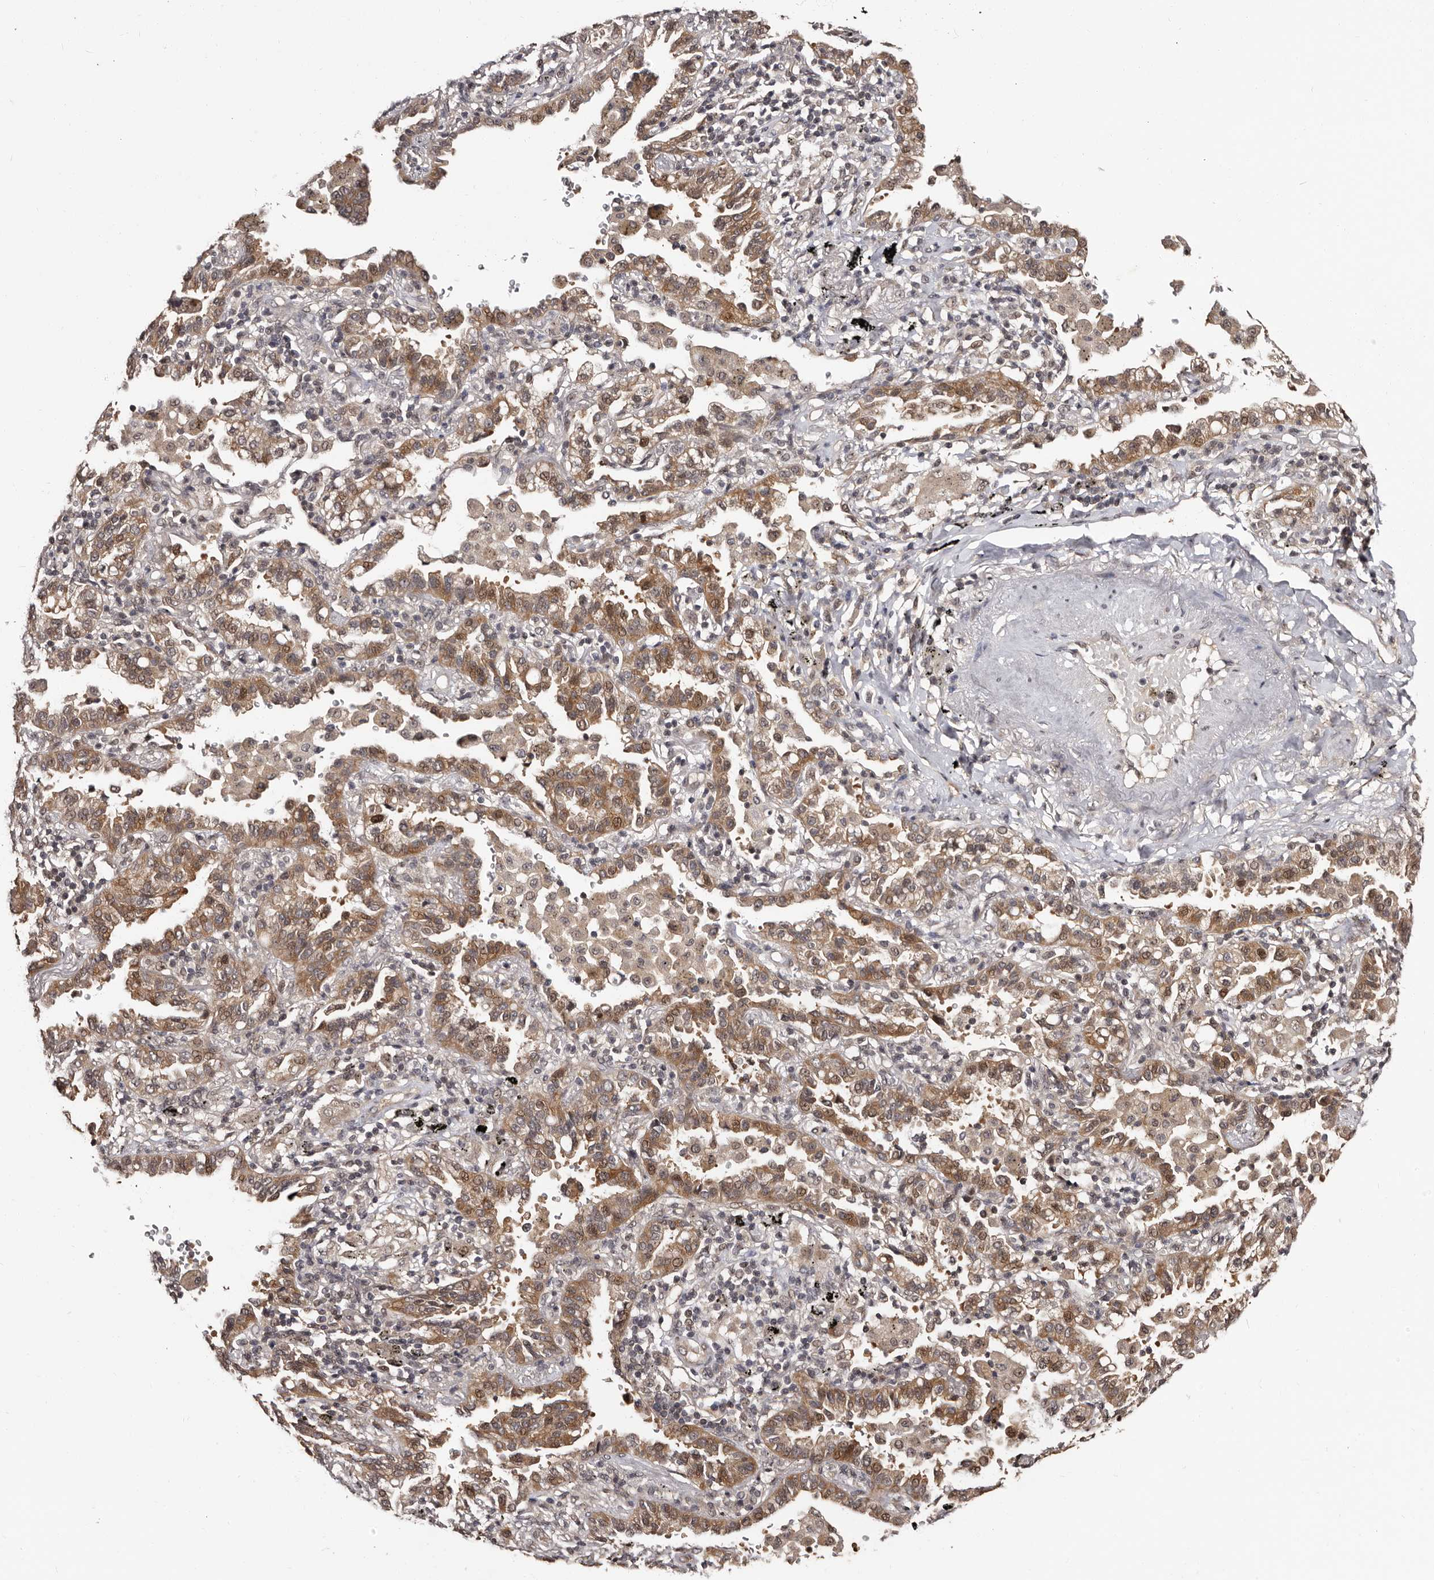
{"staining": {"intensity": "moderate", "quantity": ">75%", "location": "cytoplasmic/membranous"}, "tissue": "lung cancer", "cell_type": "Tumor cells", "image_type": "cancer", "snomed": [{"axis": "morphology", "description": "Normal tissue, NOS"}, {"axis": "morphology", "description": "Adenocarcinoma, NOS"}, {"axis": "topography", "description": "Lung"}], "caption": "Human lung adenocarcinoma stained with a protein marker shows moderate staining in tumor cells.", "gene": "TBC1D22B", "patient": {"sex": "male", "age": 59}}